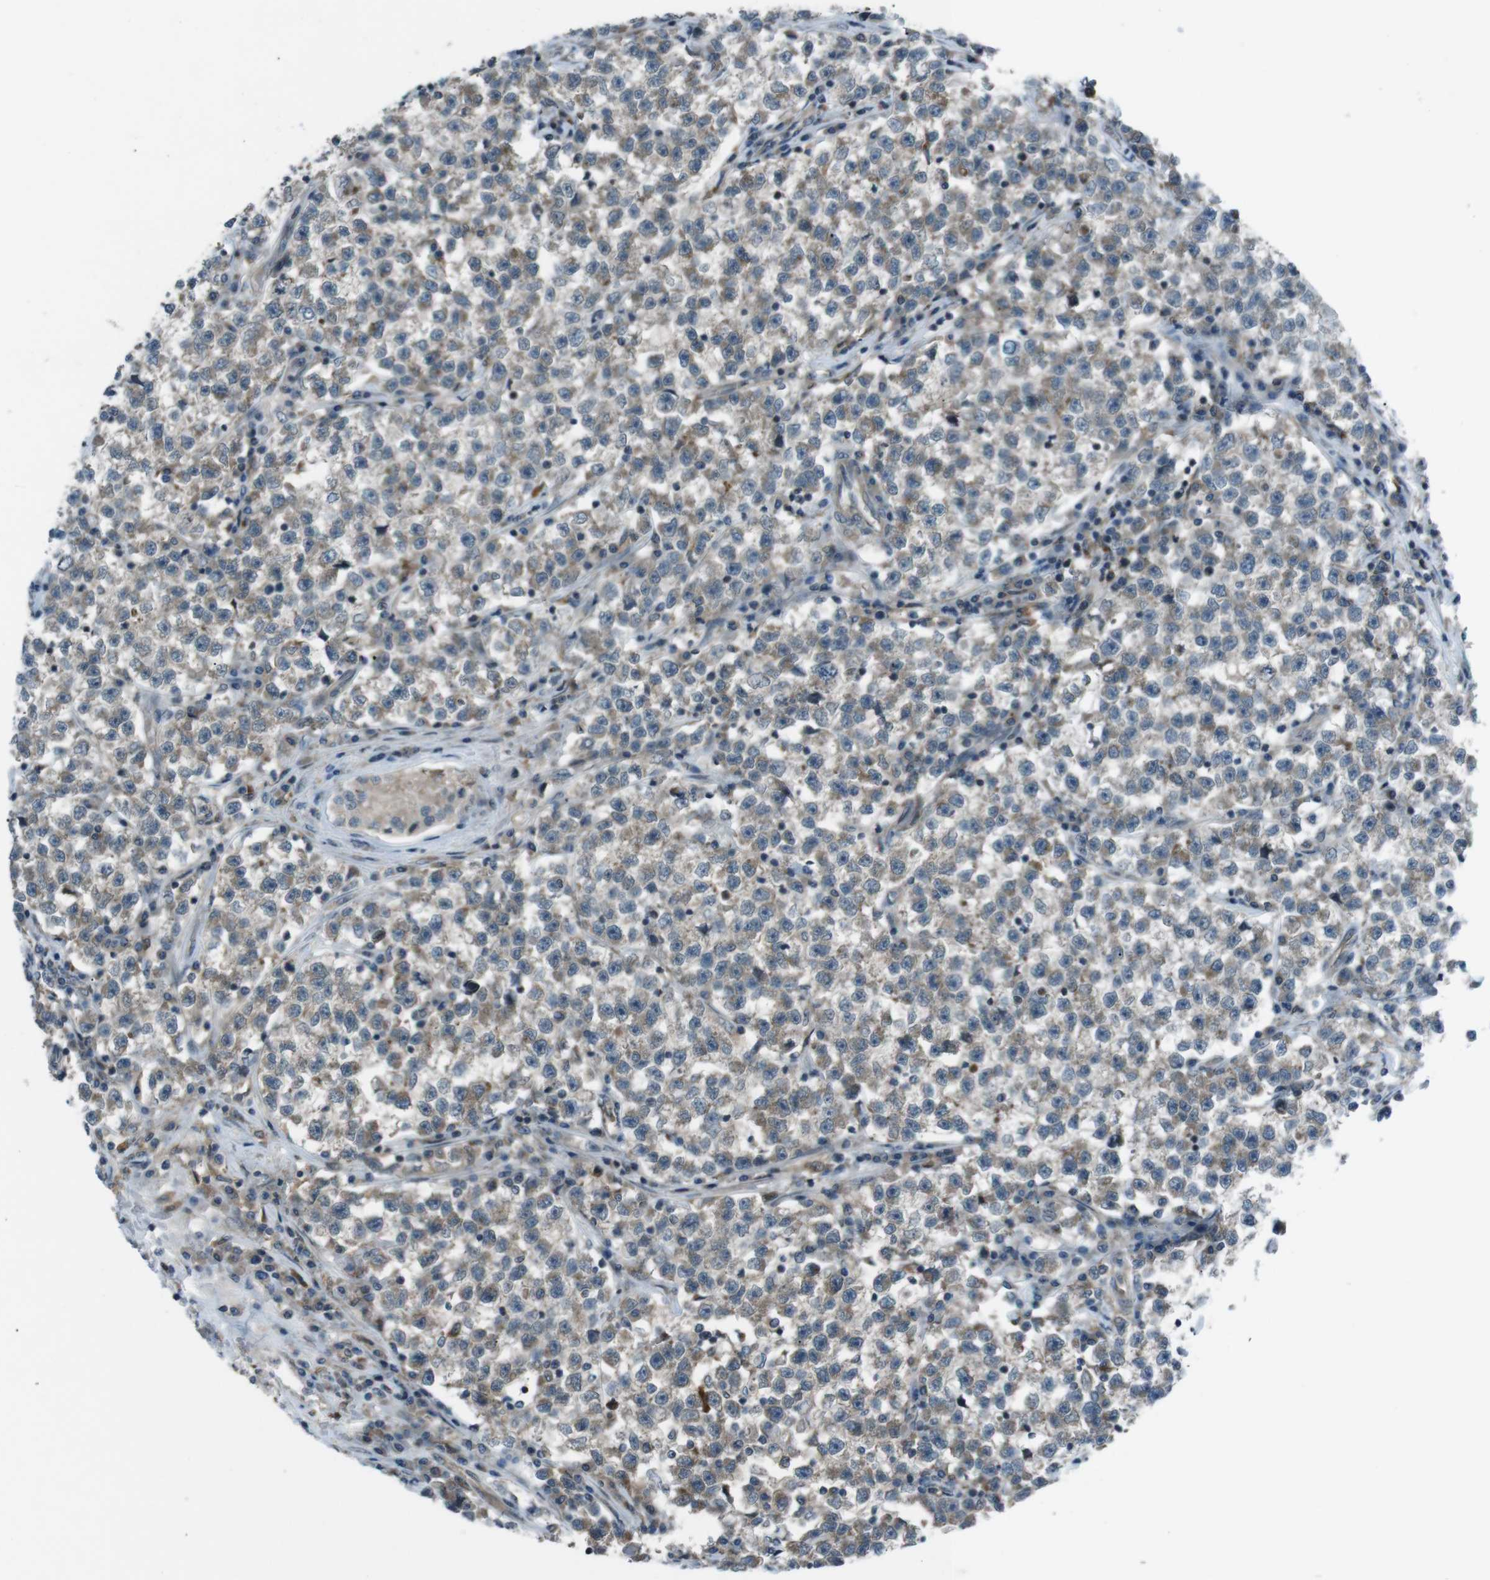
{"staining": {"intensity": "weak", "quantity": "<25%", "location": "cytoplasmic/membranous"}, "tissue": "testis cancer", "cell_type": "Tumor cells", "image_type": "cancer", "snomed": [{"axis": "morphology", "description": "Seminoma, NOS"}, {"axis": "topography", "description": "Testis"}], "caption": "Tumor cells are negative for protein expression in human testis seminoma. Brightfield microscopy of IHC stained with DAB (brown) and hematoxylin (blue), captured at high magnification.", "gene": "SLC27A4", "patient": {"sex": "male", "age": 22}}